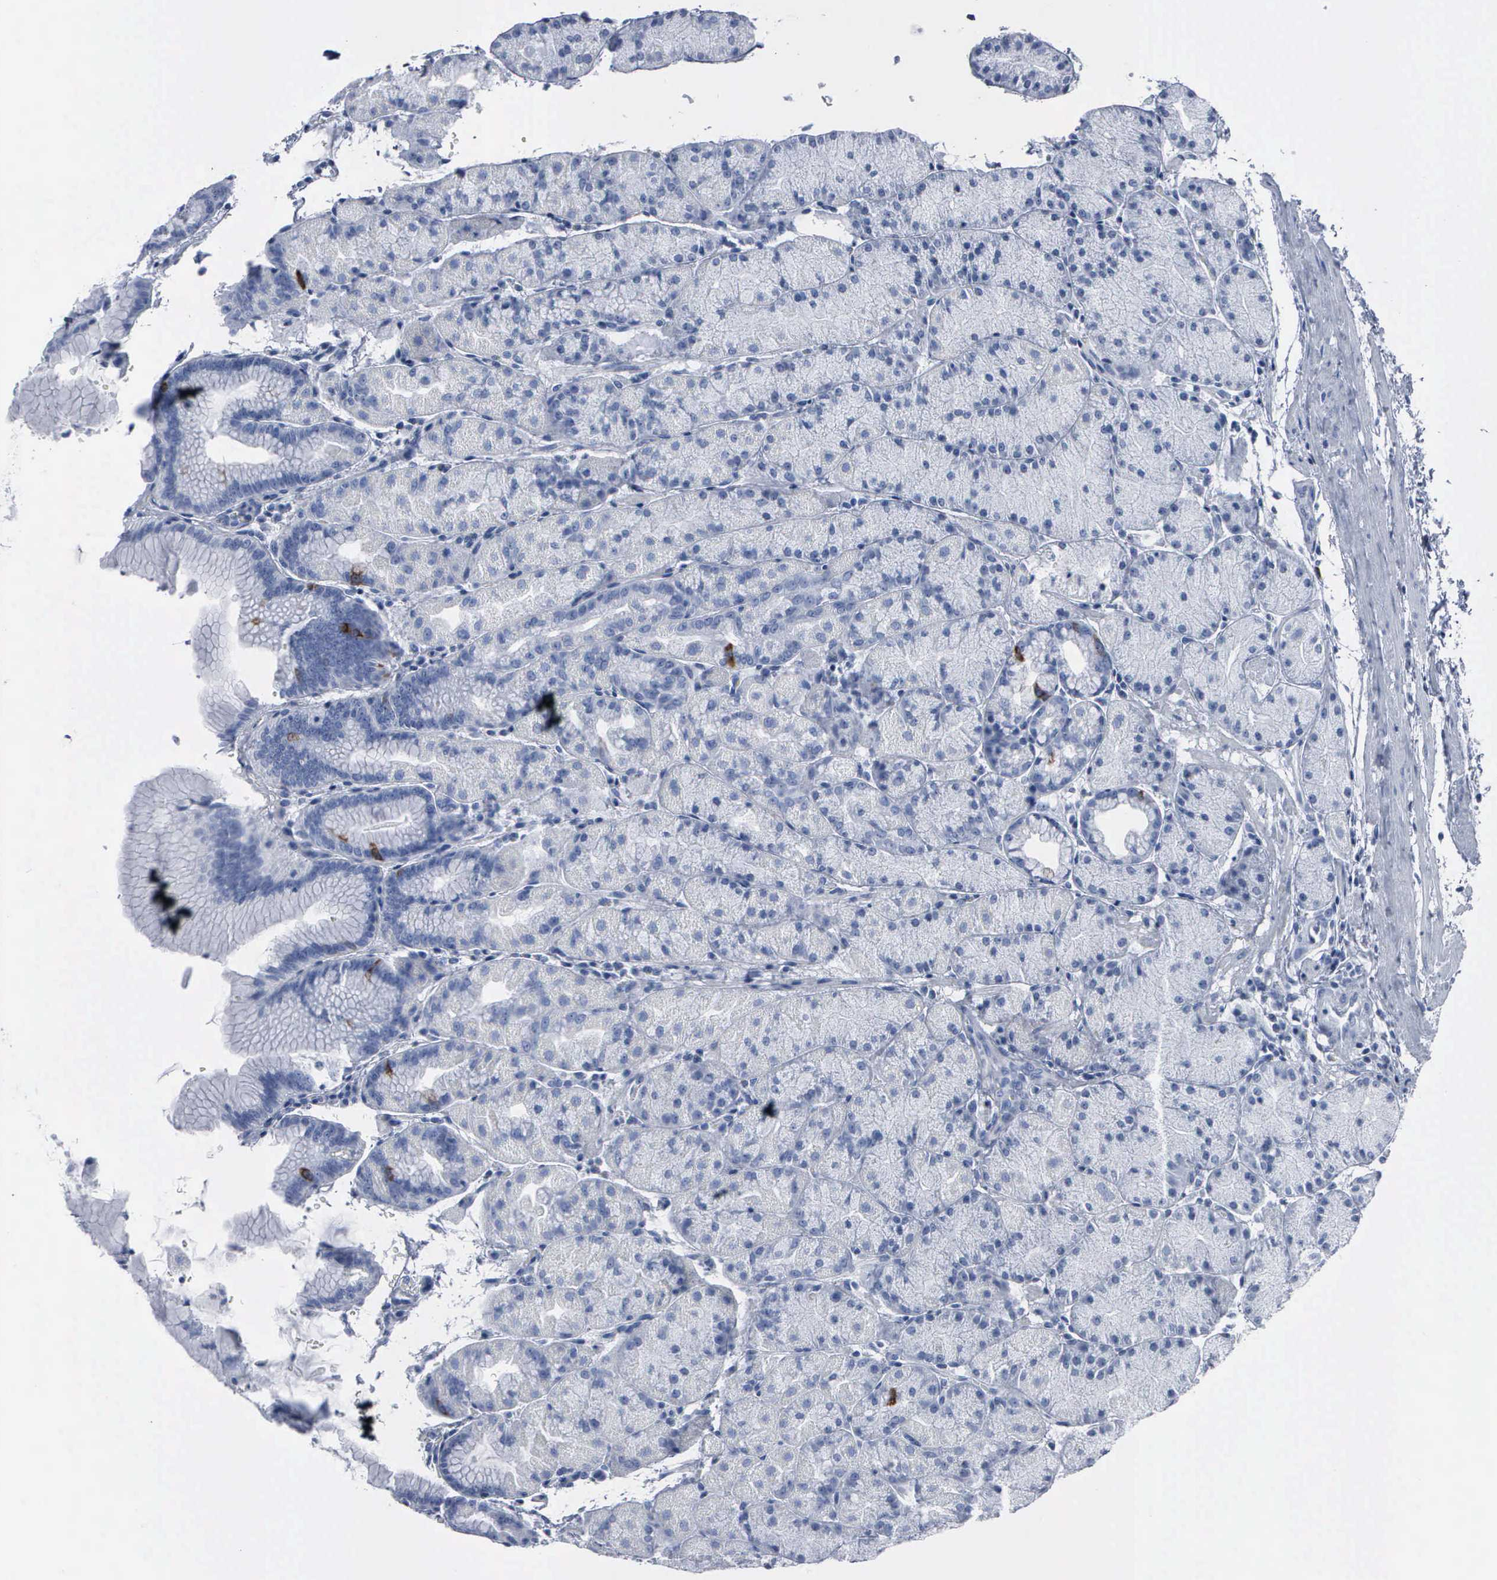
{"staining": {"intensity": "moderate", "quantity": "<25%", "location": "cytoplasmic/membranous"}, "tissue": "stomach", "cell_type": "Glandular cells", "image_type": "normal", "snomed": [{"axis": "morphology", "description": "Normal tissue, NOS"}, {"axis": "topography", "description": "Stomach, upper"}], "caption": "Immunohistochemical staining of normal human stomach exhibits <25% levels of moderate cytoplasmic/membranous protein staining in about <25% of glandular cells.", "gene": "CCNB1", "patient": {"sex": "male", "age": 57}}